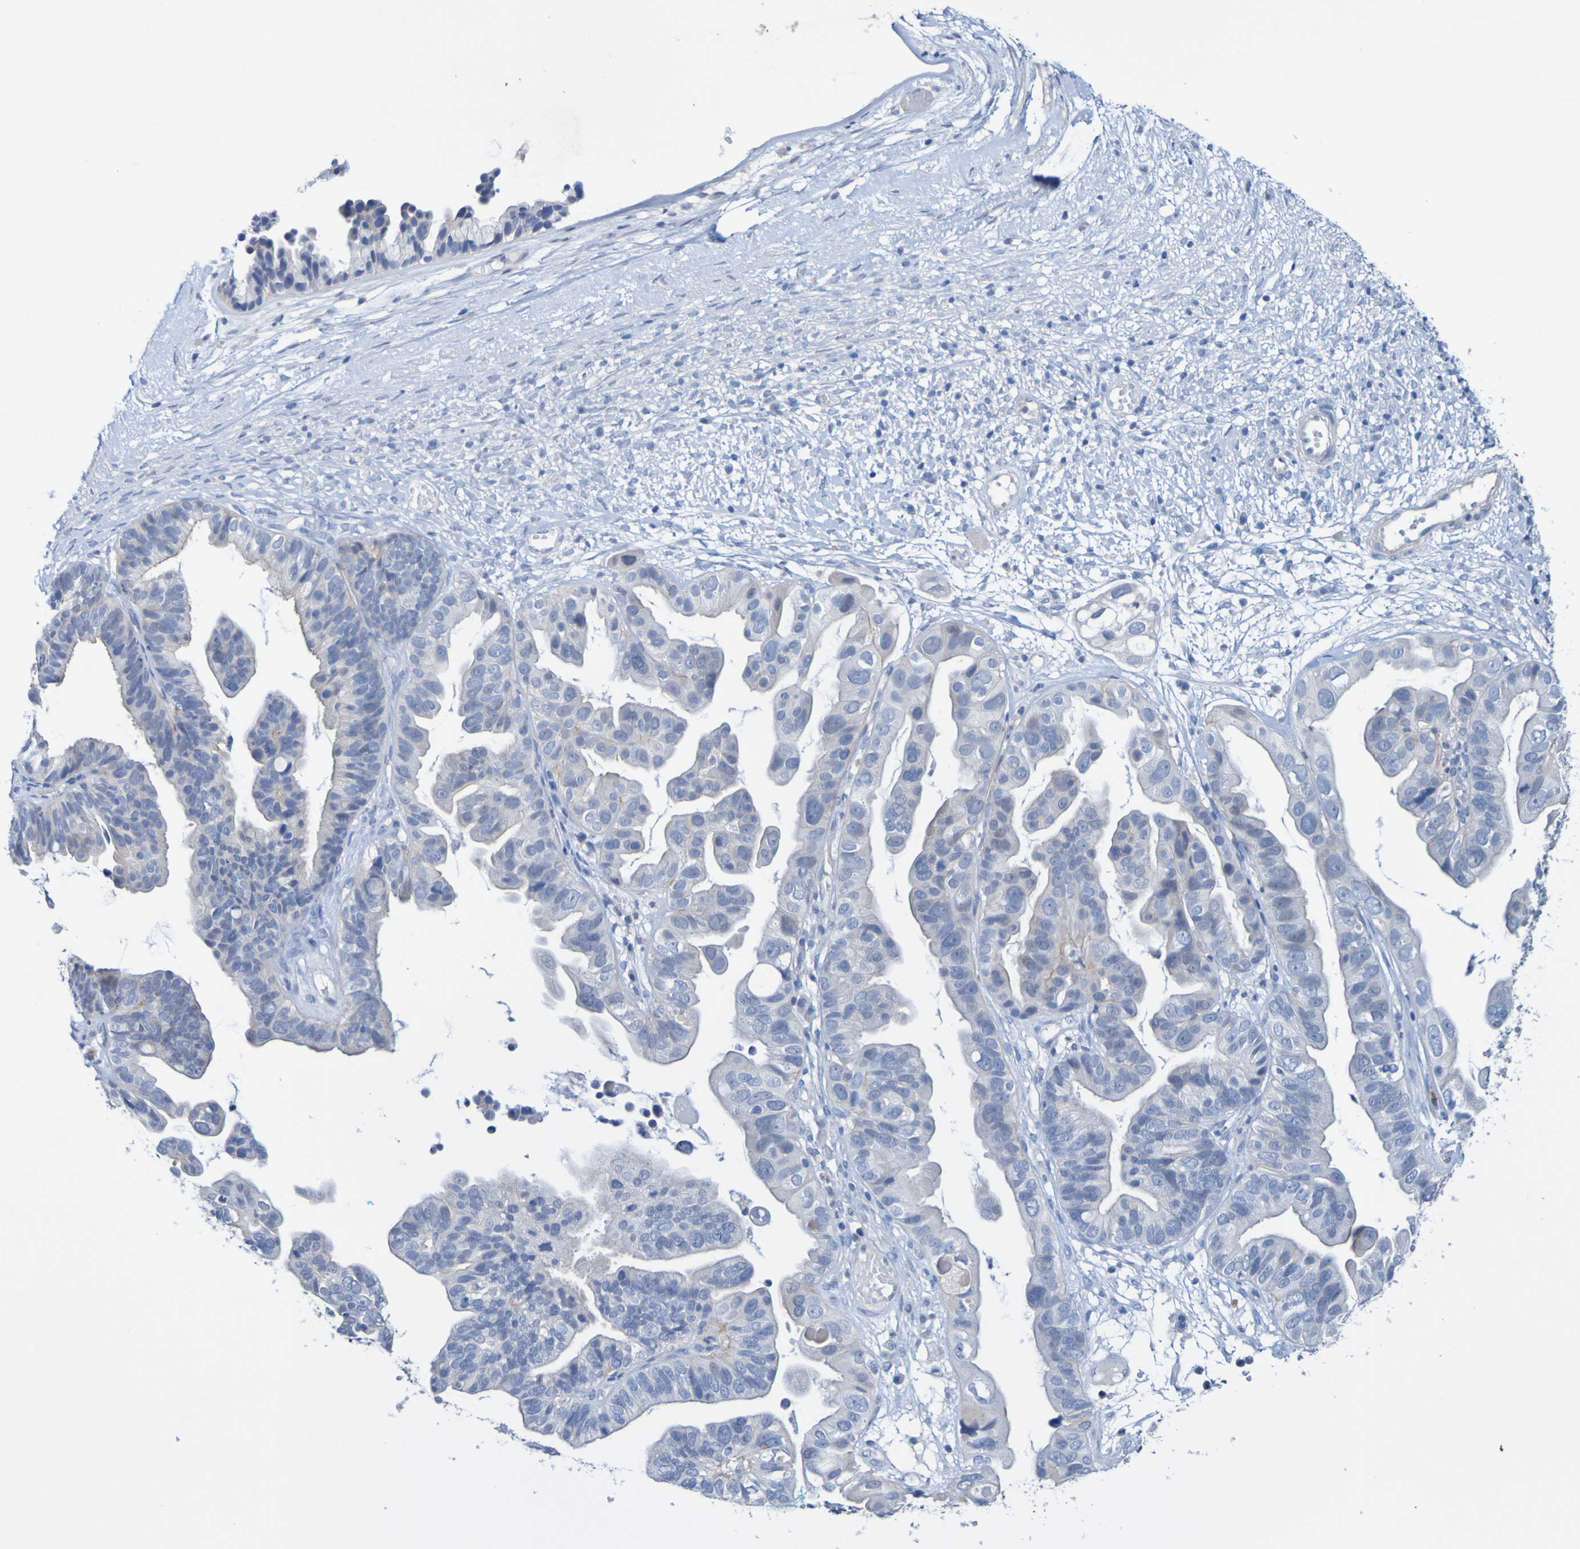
{"staining": {"intensity": "weak", "quantity": "<25%", "location": "cytoplasmic/membranous"}, "tissue": "ovarian cancer", "cell_type": "Tumor cells", "image_type": "cancer", "snomed": [{"axis": "morphology", "description": "Cystadenocarcinoma, serous, NOS"}, {"axis": "topography", "description": "Ovary"}], "caption": "Tumor cells are negative for protein expression in human serous cystadenocarcinoma (ovarian). The staining was performed using DAB to visualize the protein expression in brown, while the nuclei were stained in blue with hematoxylin (Magnification: 20x).", "gene": "ACMSD", "patient": {"sex": "female", "age": 56}}